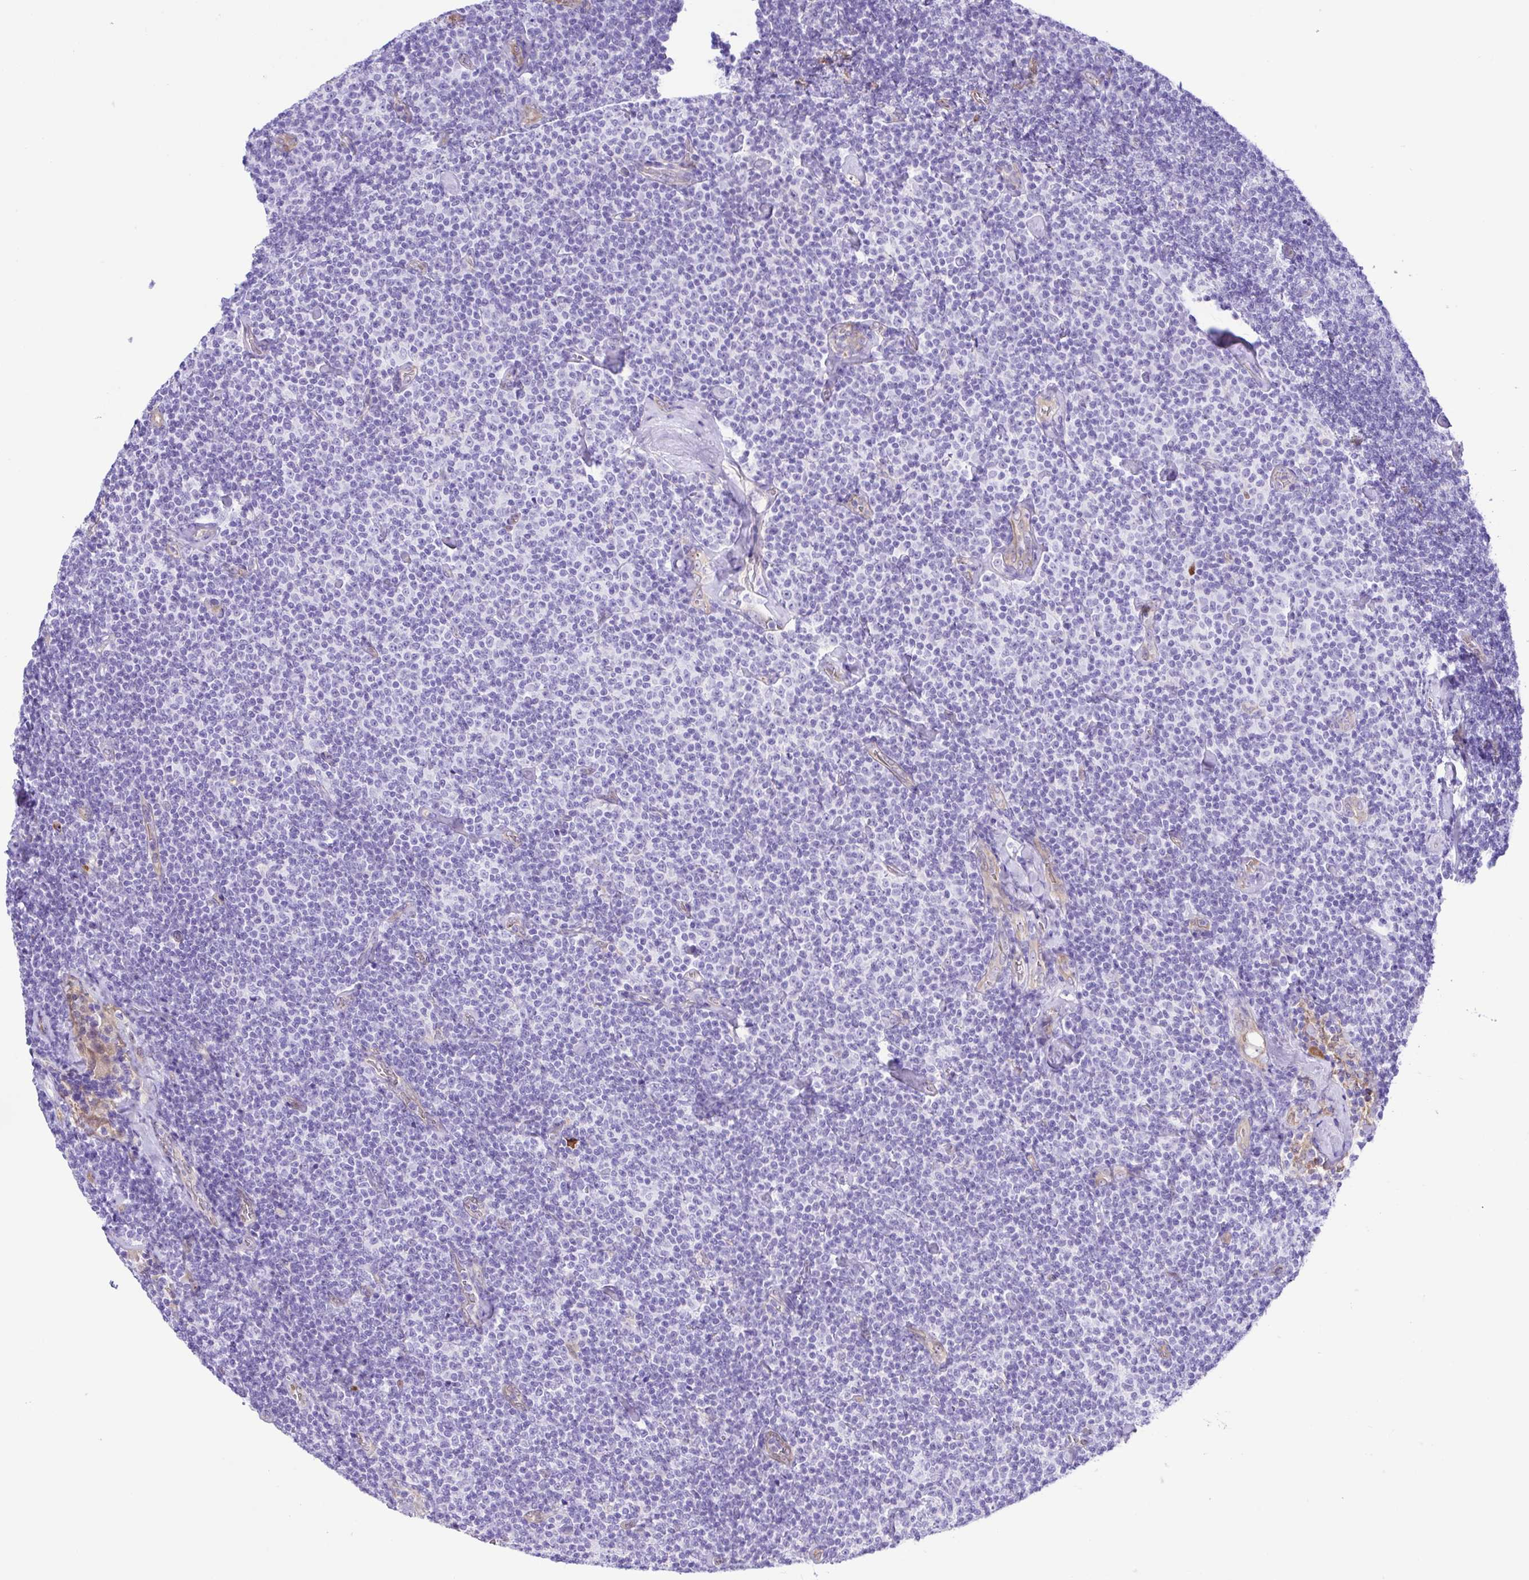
{"staining": {"intensity": "negative", "quantity": "none", "location": "none"}, "tissue": "lymphoma", "cell_type": "Tumor cells", "image_type": "cancer", "snomed": [{"axis": "morphology", "description": "Malignant lymphoma, non-Hodgkin's type, Low grade"}, {"axis": "topography", "description": "Lymph node"}], "caption": "An image of lymphoma stained for a protein demonstrates no brown staining in tumor cells.", "gene": "GPR17", "patient": {"sex": "male", "age": 81}}